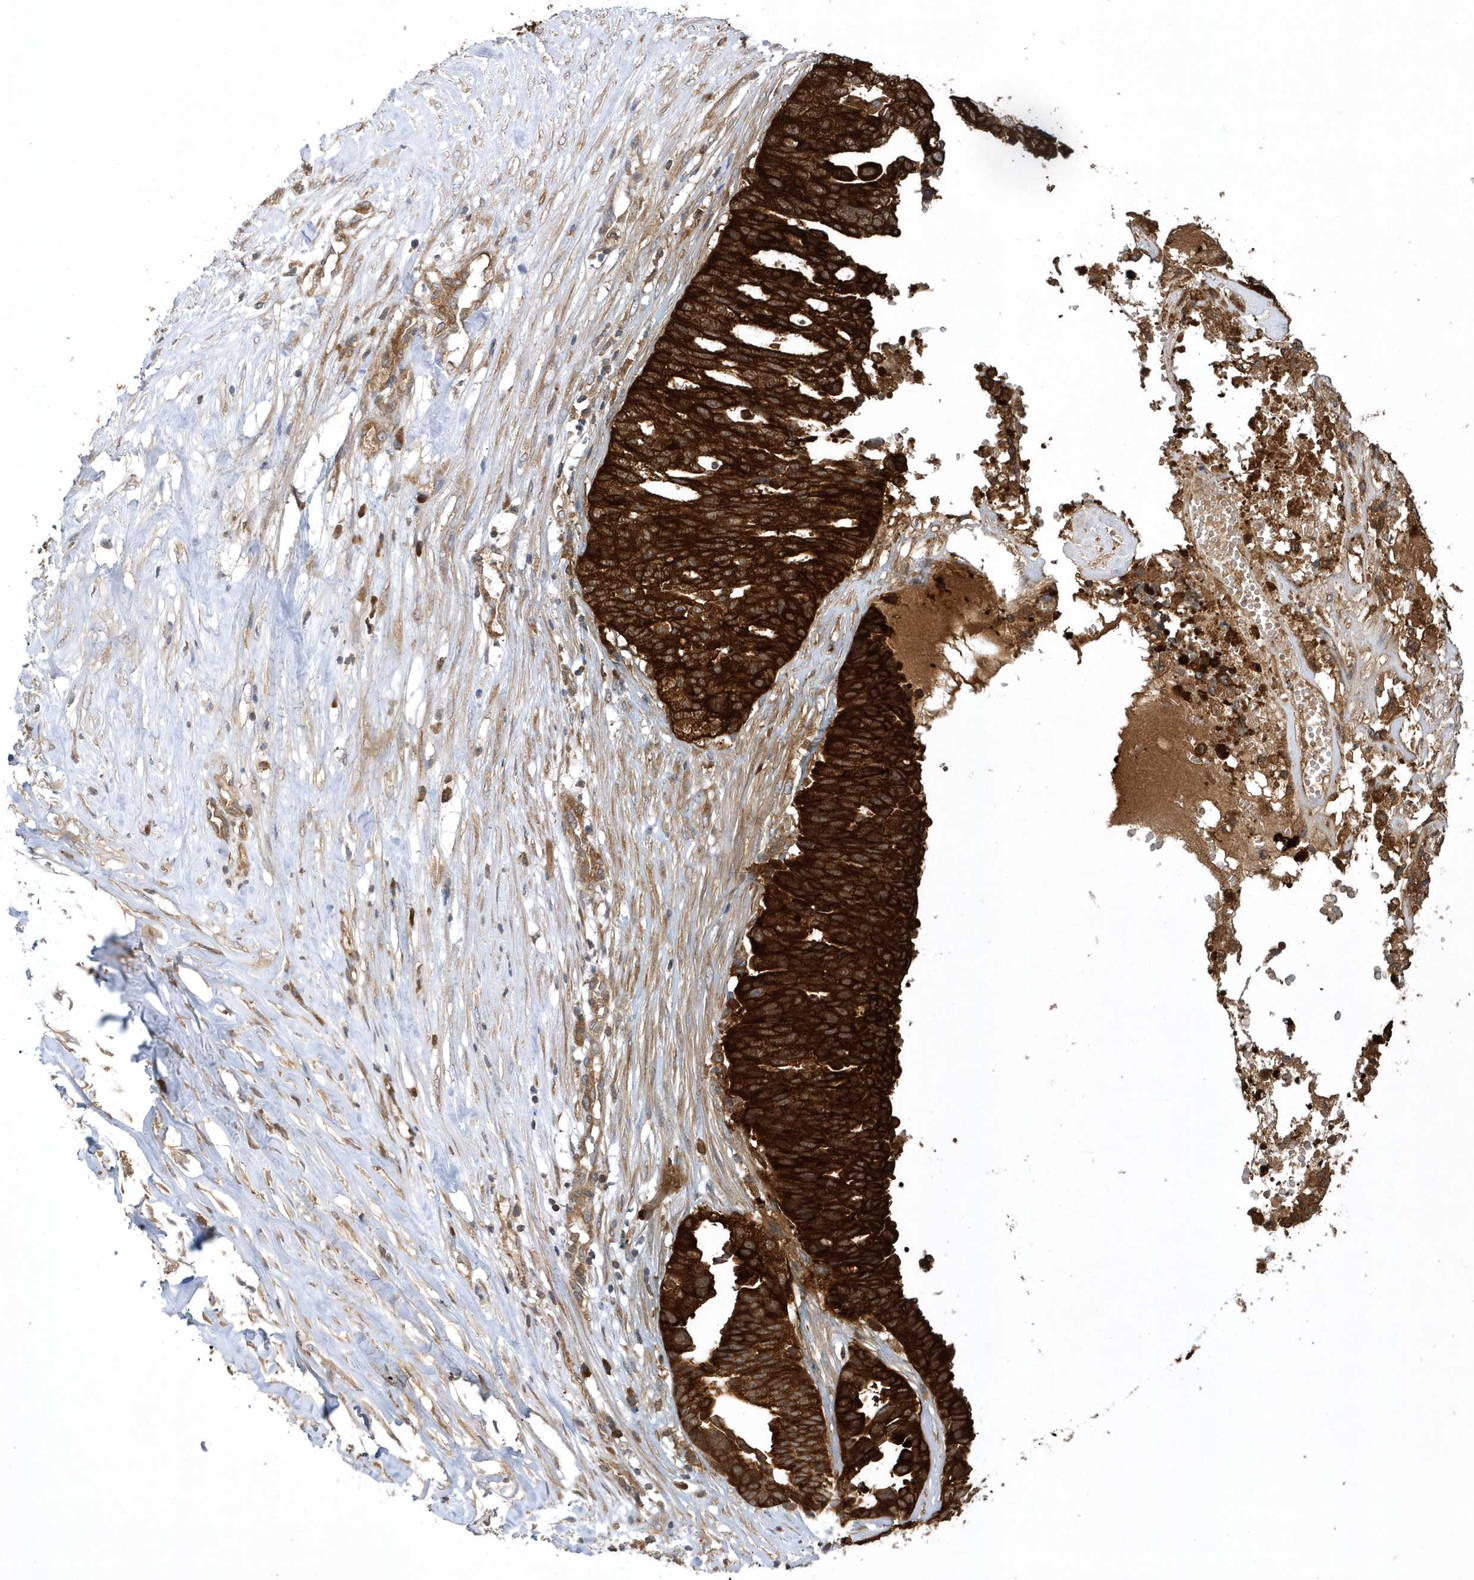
{"staining": {"intensity": "strong", "quantity": ">75%", "location": "cytoplasmic/membranous"}, "tissue": "ovarian cancer", "cell_type": "Tumor cells", "image_type": "cancer", "snomed": [{"axis": "morphology", "description": "Cystadenocarcinoma, serous, NOS"}, {"axis": "topography", "description": "Ovary"}], "caption": "Tumor cells show strong cytoplasmic/membranous positivity in approximately >75% of cells in ovarian cancer.", "gene": "PAICS", "patient": {"sex": "female", "age": 59}}